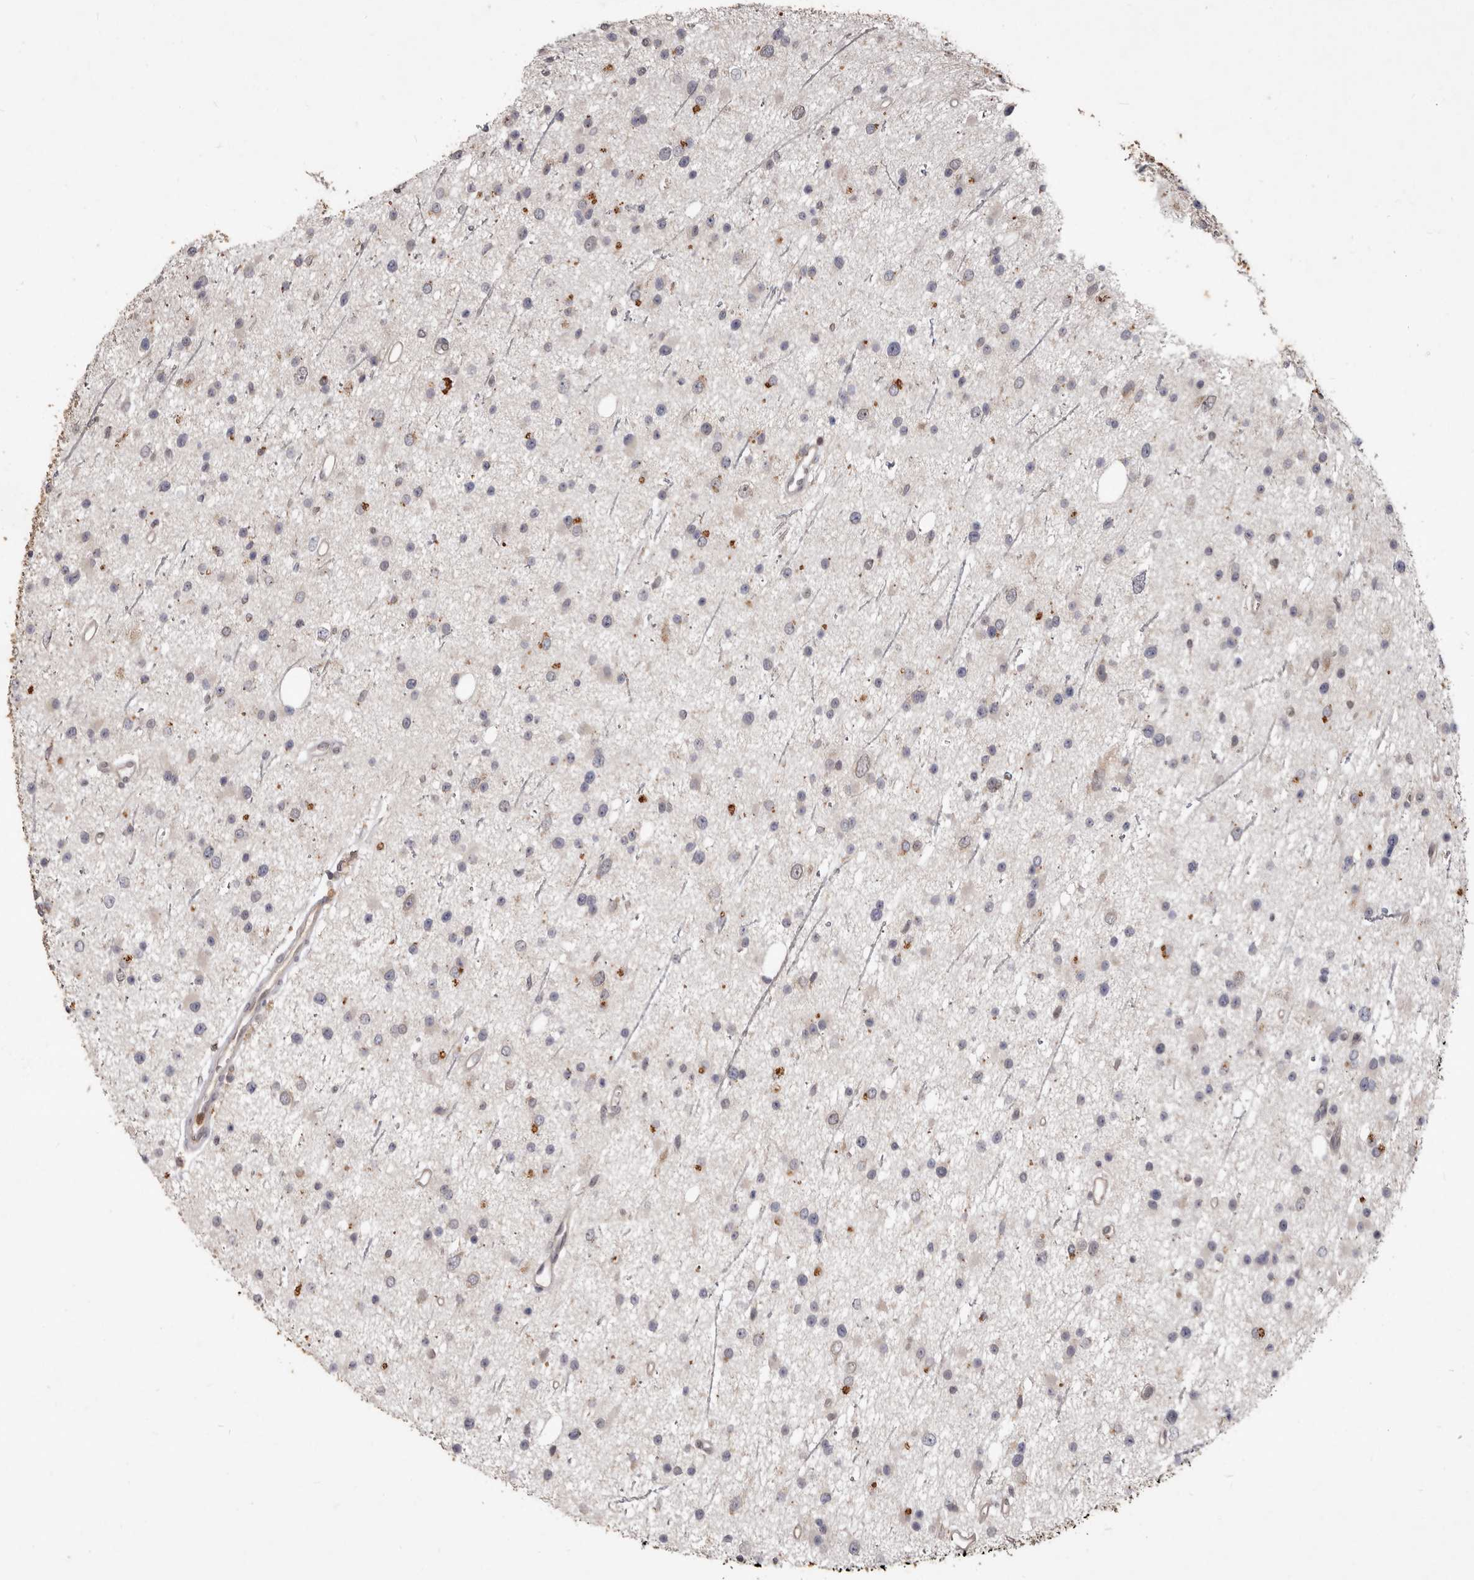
{"staining": {"intensity": "negative", "quantity": "none", "location": "none"}, "tissue": "glioma", "cell_type": "Tumor cells", "image_type": "cancer", "snomed": [{"axis": "morphology", "description": "Glioma, malignant, Low grade"}, {"axis": "topography", "description": "Cerebral cortex"}], "caption": "DAB (3,3'-diaminobenzidine) immunohistochemical staining of malignant glioma (low-grade) reveals no significant expression in tumor cells. (Immunohistochemistry (ihc), brightfield microscopy, high magnification).", "gene": "ACLY", "patient": {"sex": "female", "age": 39}}